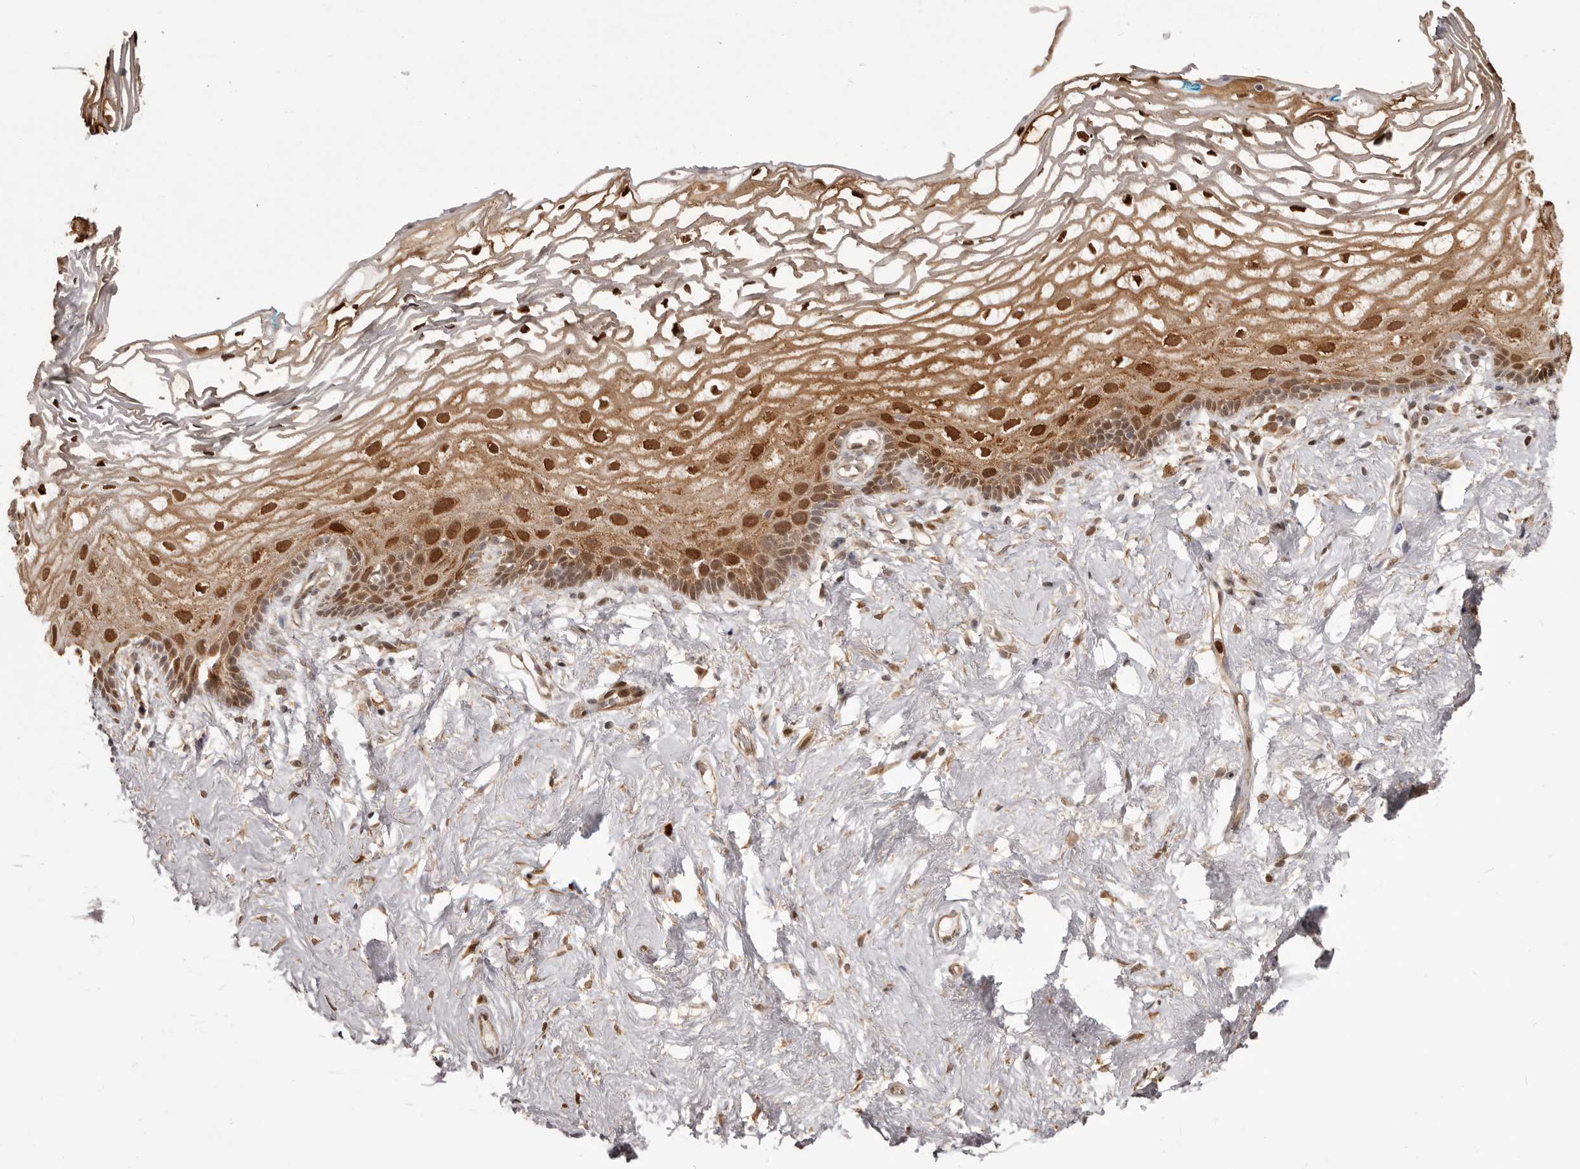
{"staining": {"intensity": "strong", "quantity": ">75%", "location": "cytoplasmic/membranous,nuclear"}, "tissue": "vagina", "cell_type": "Squamous epithelial cells", "image_type": "normal", "snomed": [{"axis": "morphology", "description": "Normal tissue, NOS"}, {"axis": "morphology", "description": "Adenocarcinoma, NOS"}, {"axis": "topography", "description": "Rectum"}, {"axis": "topography", "description": "Vagina"}], "caption": "Immunohistochemical staining of benign human vagina demonstrates >75% levels of strong cytoplasmic/membranous,nuclear protein staining in approximately >75% of squamous epithelial cells. (DAB IHC with brightfield microscopy, high magnification).", "gene": "GFOD1", "patient": {"sex": "female", "age": 71}}